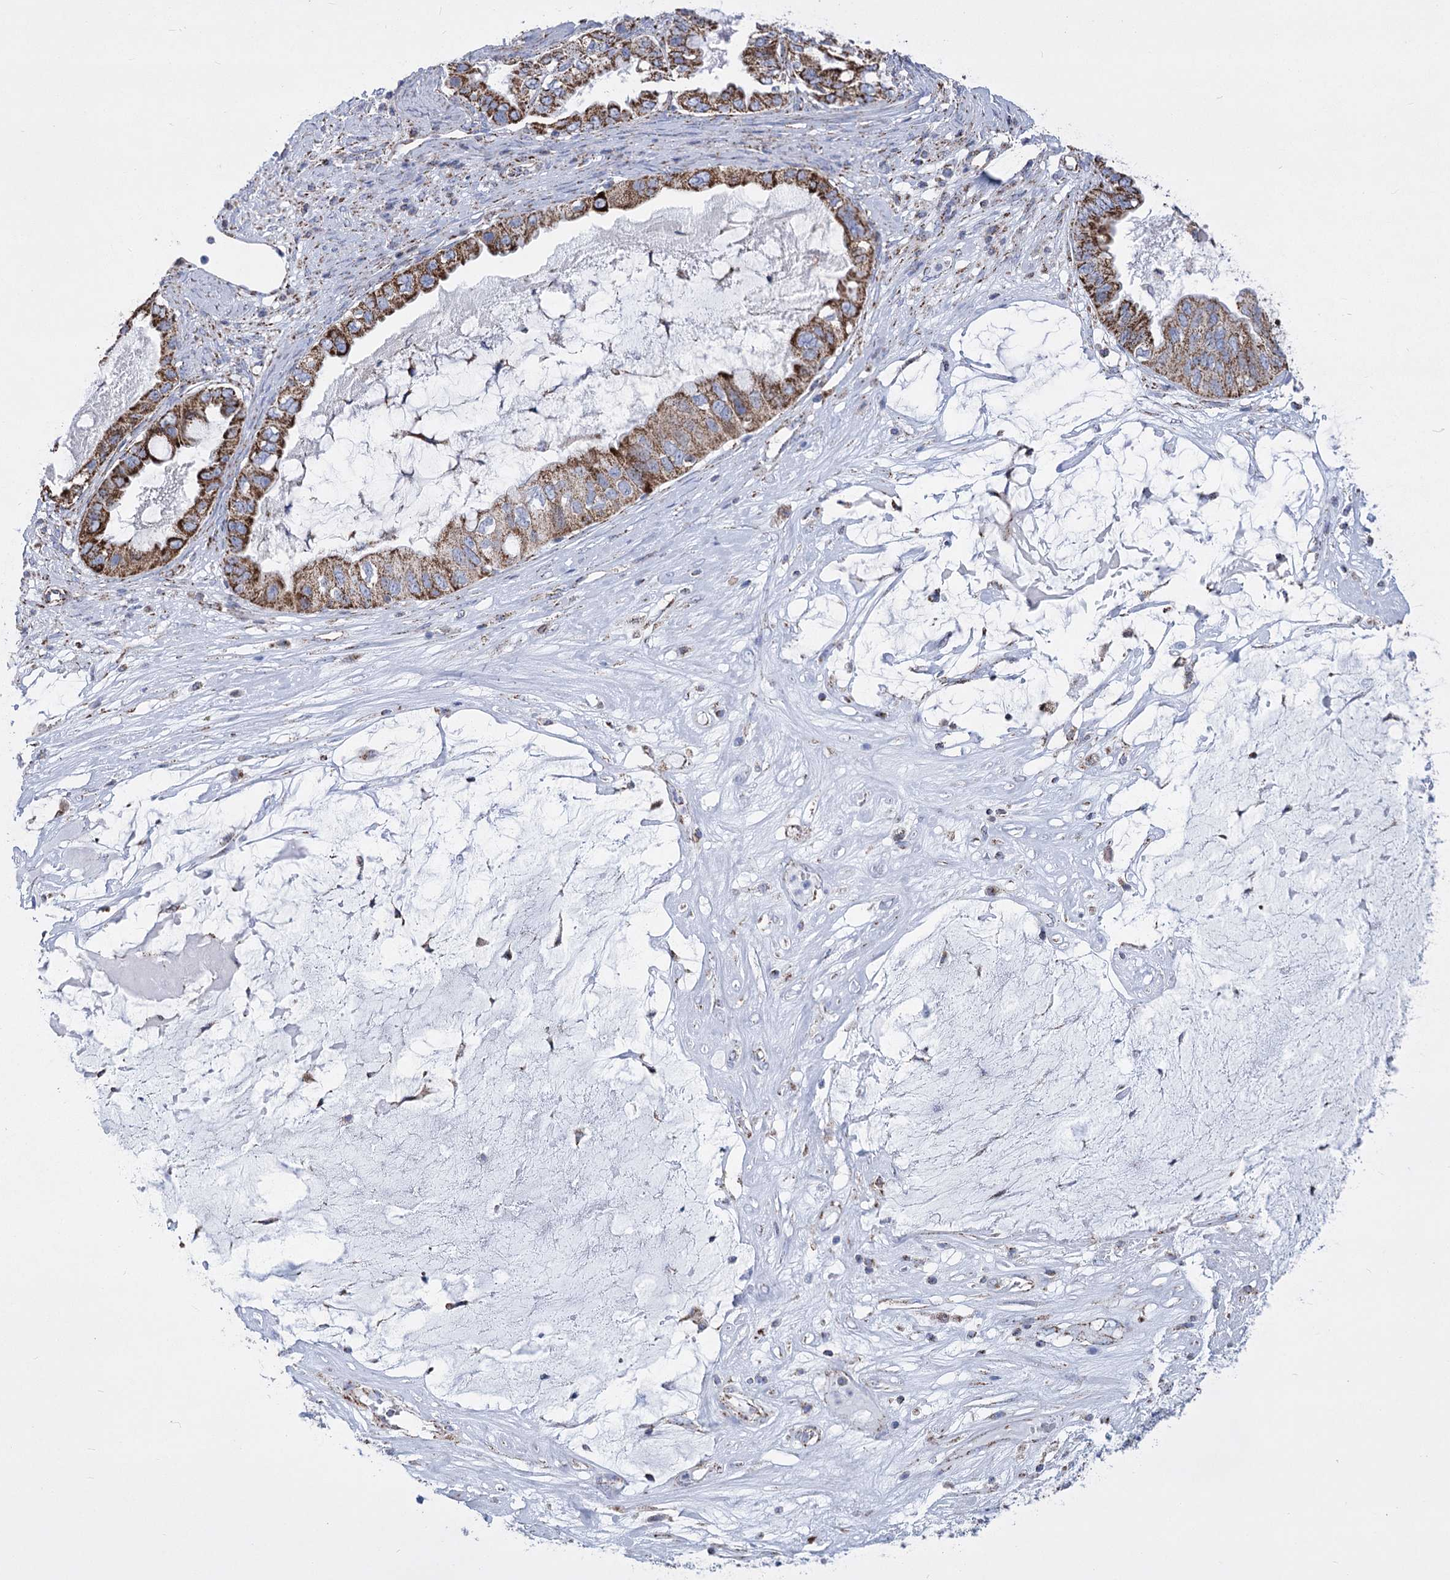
{"staining": {"intensity": "strong", "quantity": ">75%", "location": "cytoplasmic/membranous"}, "tissue": "ovarian cancer", "cell_type": "Tumor cells", "image_type": "cancer", "snomed": [{"axis": "morphology", "description": "Cystadenocarcinoma, mucinous, NOS"}, {"axis": "topography", "description": "Ovary"}], "caption": "High-power microscopy captured an immunohistochemistry photomicrograph of ovarian cancer, revealing strong cytoplasmic/membranous positivity in approximately >75% of tumor cells.", "gene": "PDHB", "patient": {"sex": "female", "age": 80}}